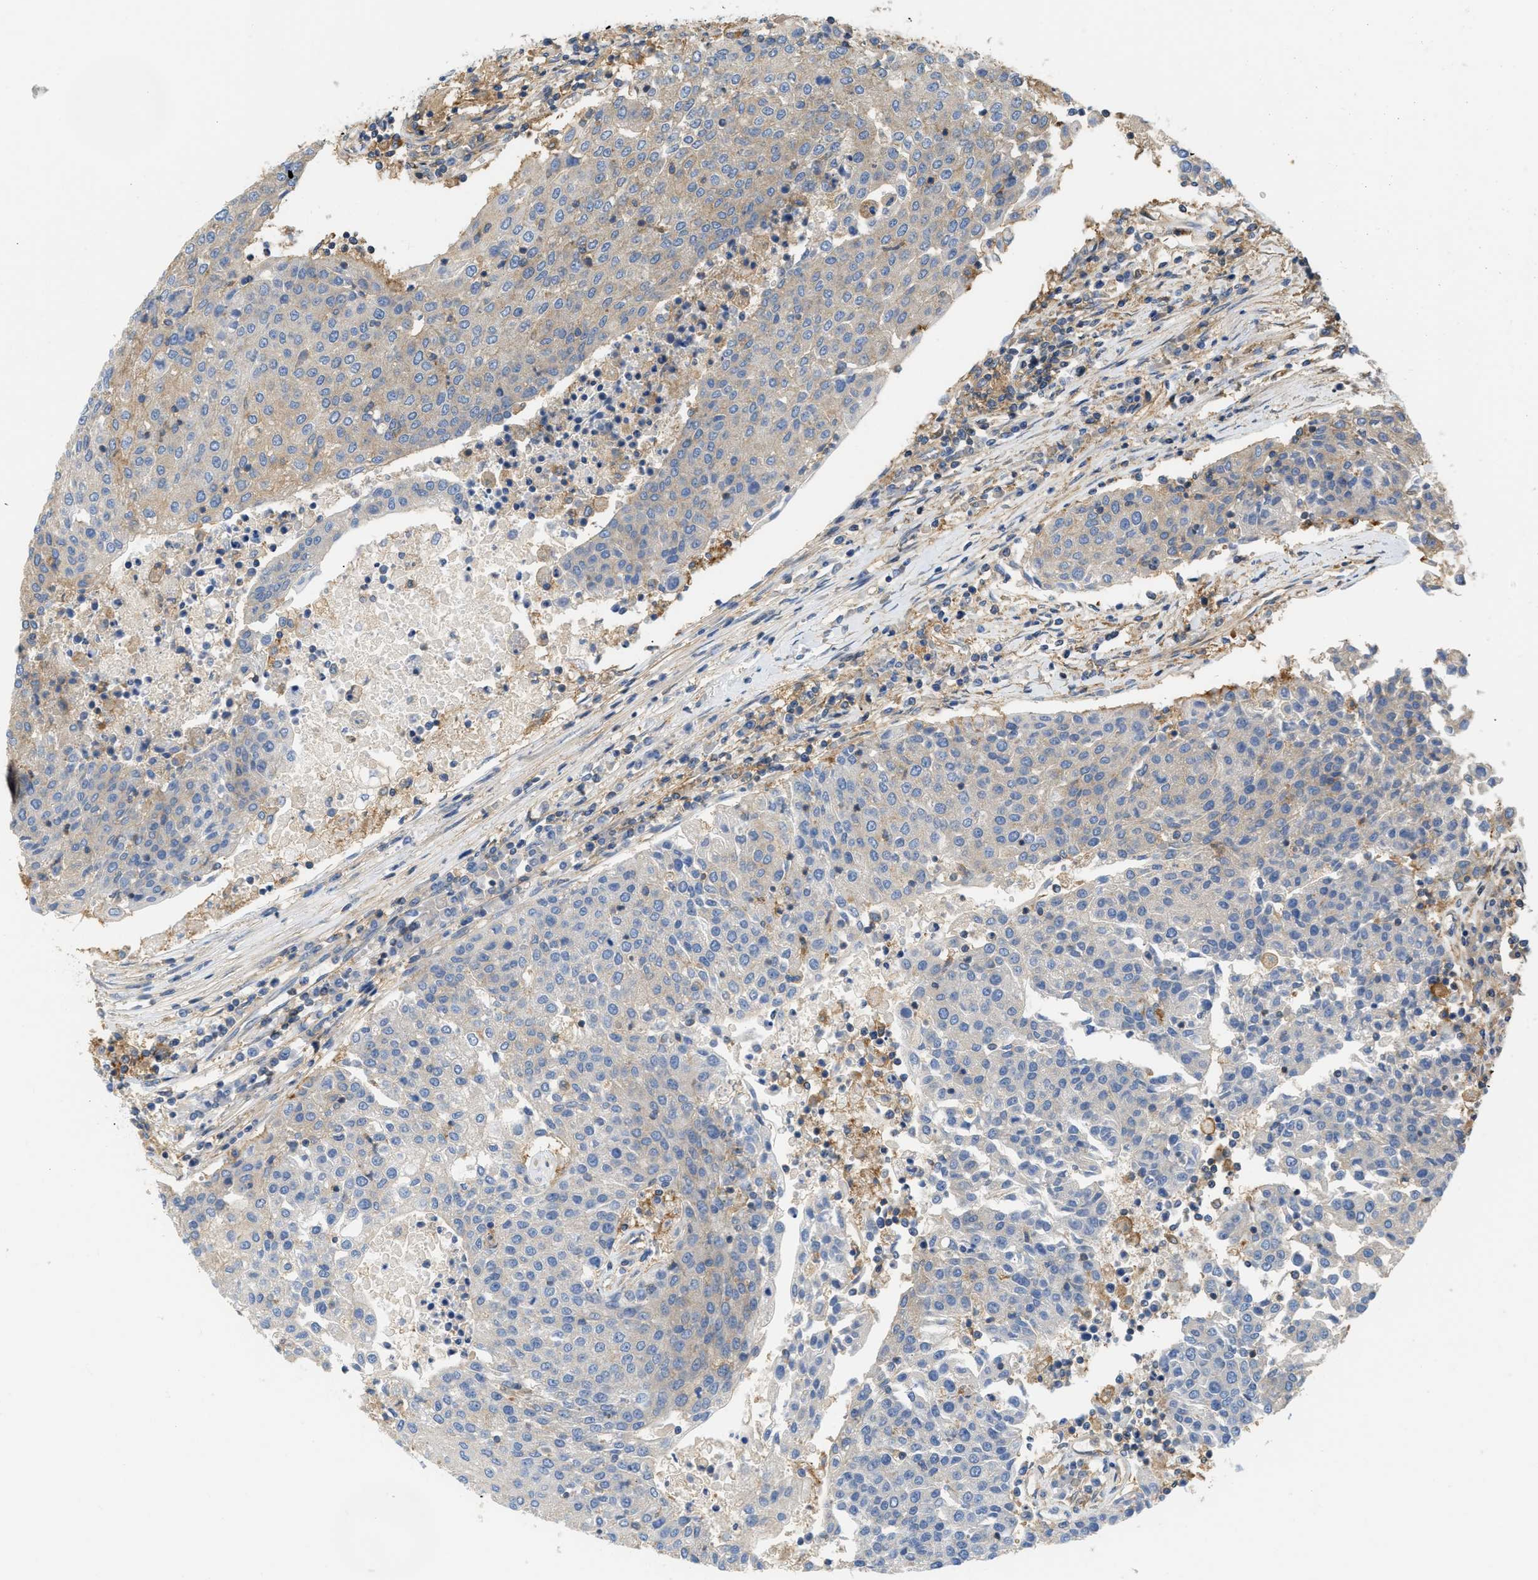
{"staining": {"intensity": "weak", "quantity": "<25%", "location": "cytoplasmic/membranous"}, "tissue": "urothelial cancer", "cell_type": "Tumor cells", "image_type": "cancer", "snomed": [{"axis": "morphology", "description": "Urothelial carcinoma, High grade"}, {"axis": "topography", "description": "Urinary bladder"}], "caption": "Human high-grade urothelial carcinoma stained for a protein using immunohistochemistry displays no positivity in tumor cells.", "gene": "GNB4", "patient": {"sex": "female", "age": 85}}